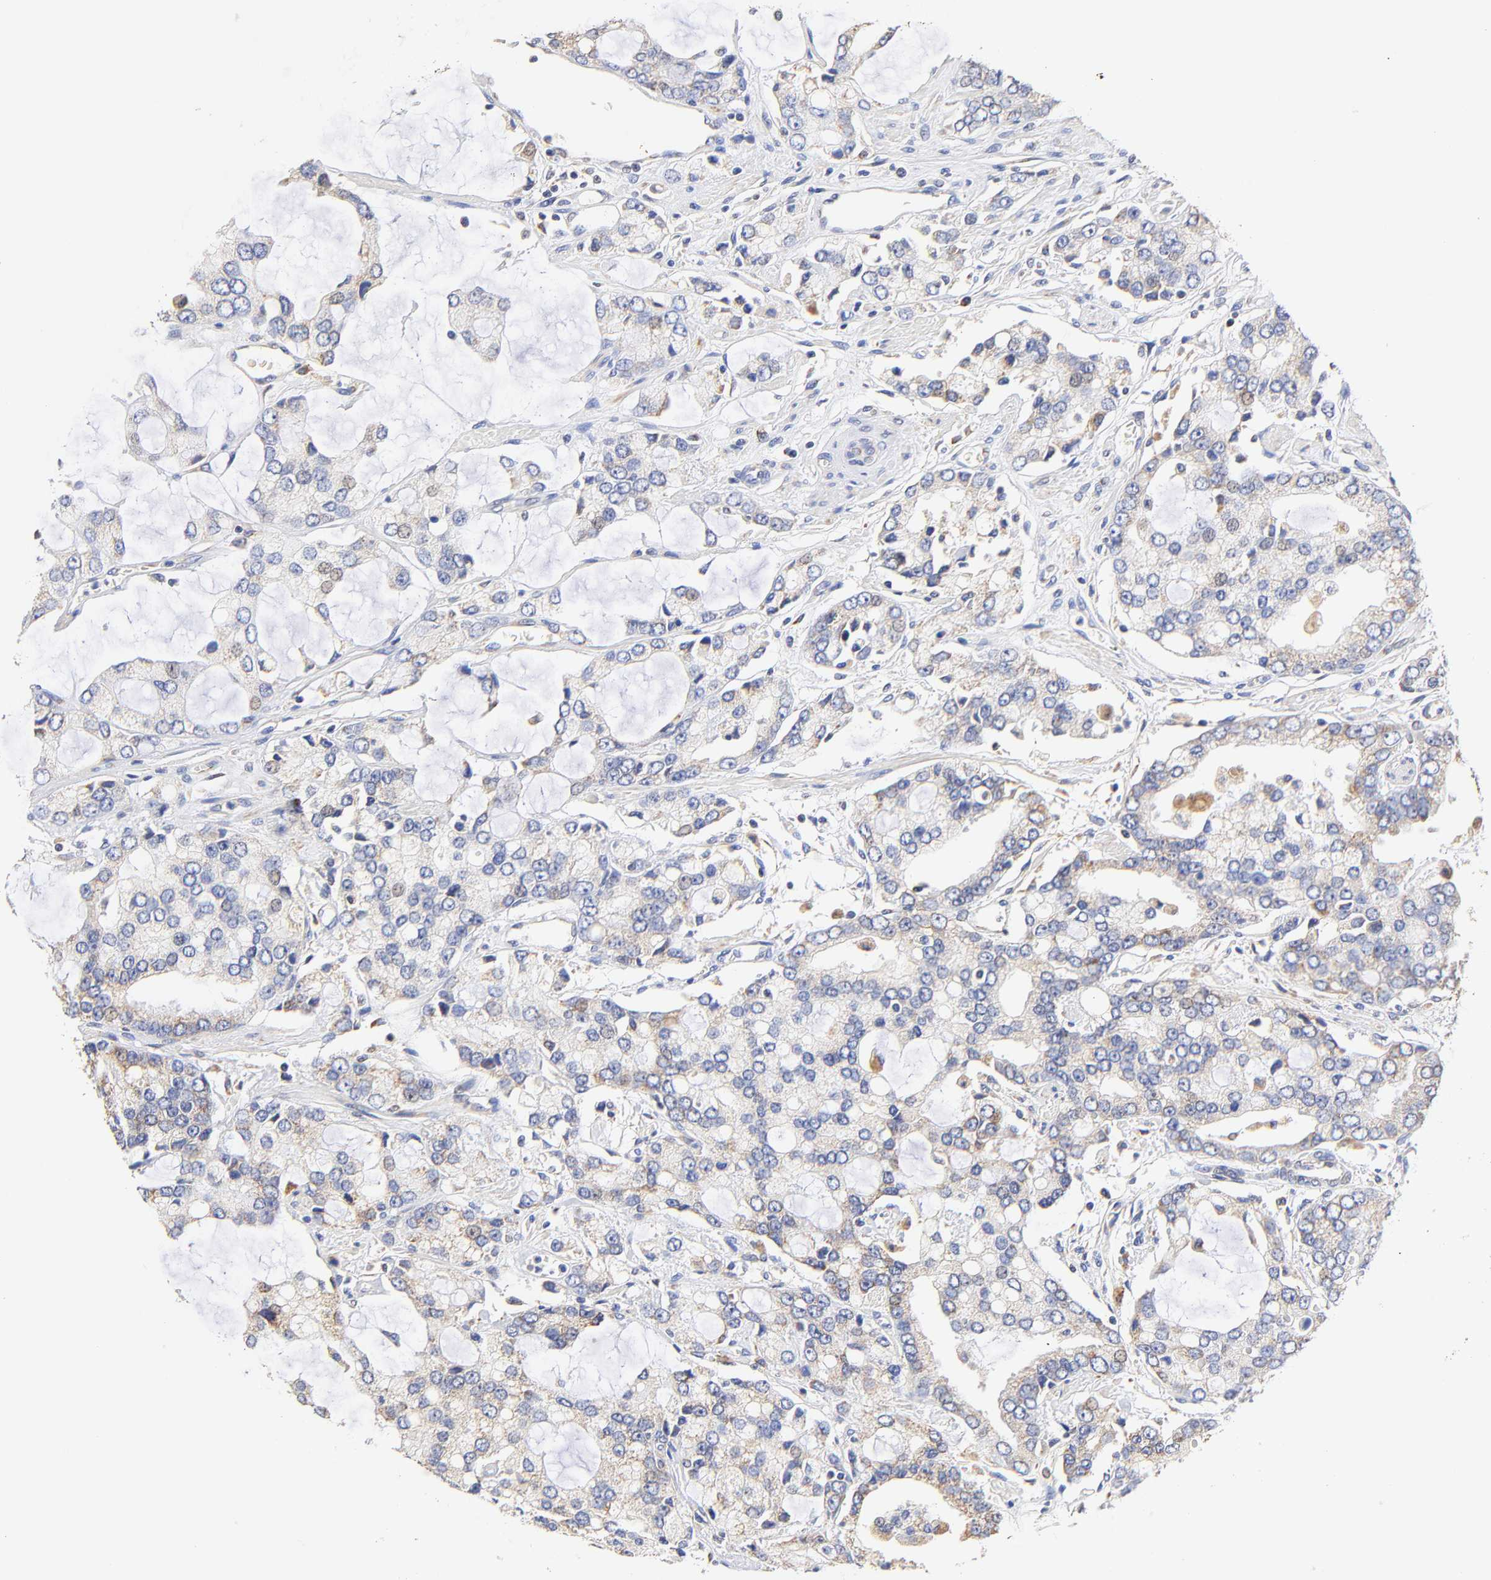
{"staining": {"intensity": "weak", "quantity": "25%-75%", "location": "cytoplasmic/membranous"}, "tissue": "prostate cancer", "cell_type": "Tumor cells", "image_type": "cancer", "snomed": [{"axis": "morphology", "description": "Adenocarcinoma, High grade"}, {"axis": "topography", "description": "Prostate"}], "caption": "An image of human prostate cancer (high-grade adenocarcinoma) stained for a protein demonstrates weak cytoplasmic/membranous brown staining in tumor cells. (DAB (3,3'-diaminobenzidine) IHC, brown staining for protein, blue staining for nuclei).", "gene": "ATP5F1D", "patient": {"sex": "male", "age": 67}}